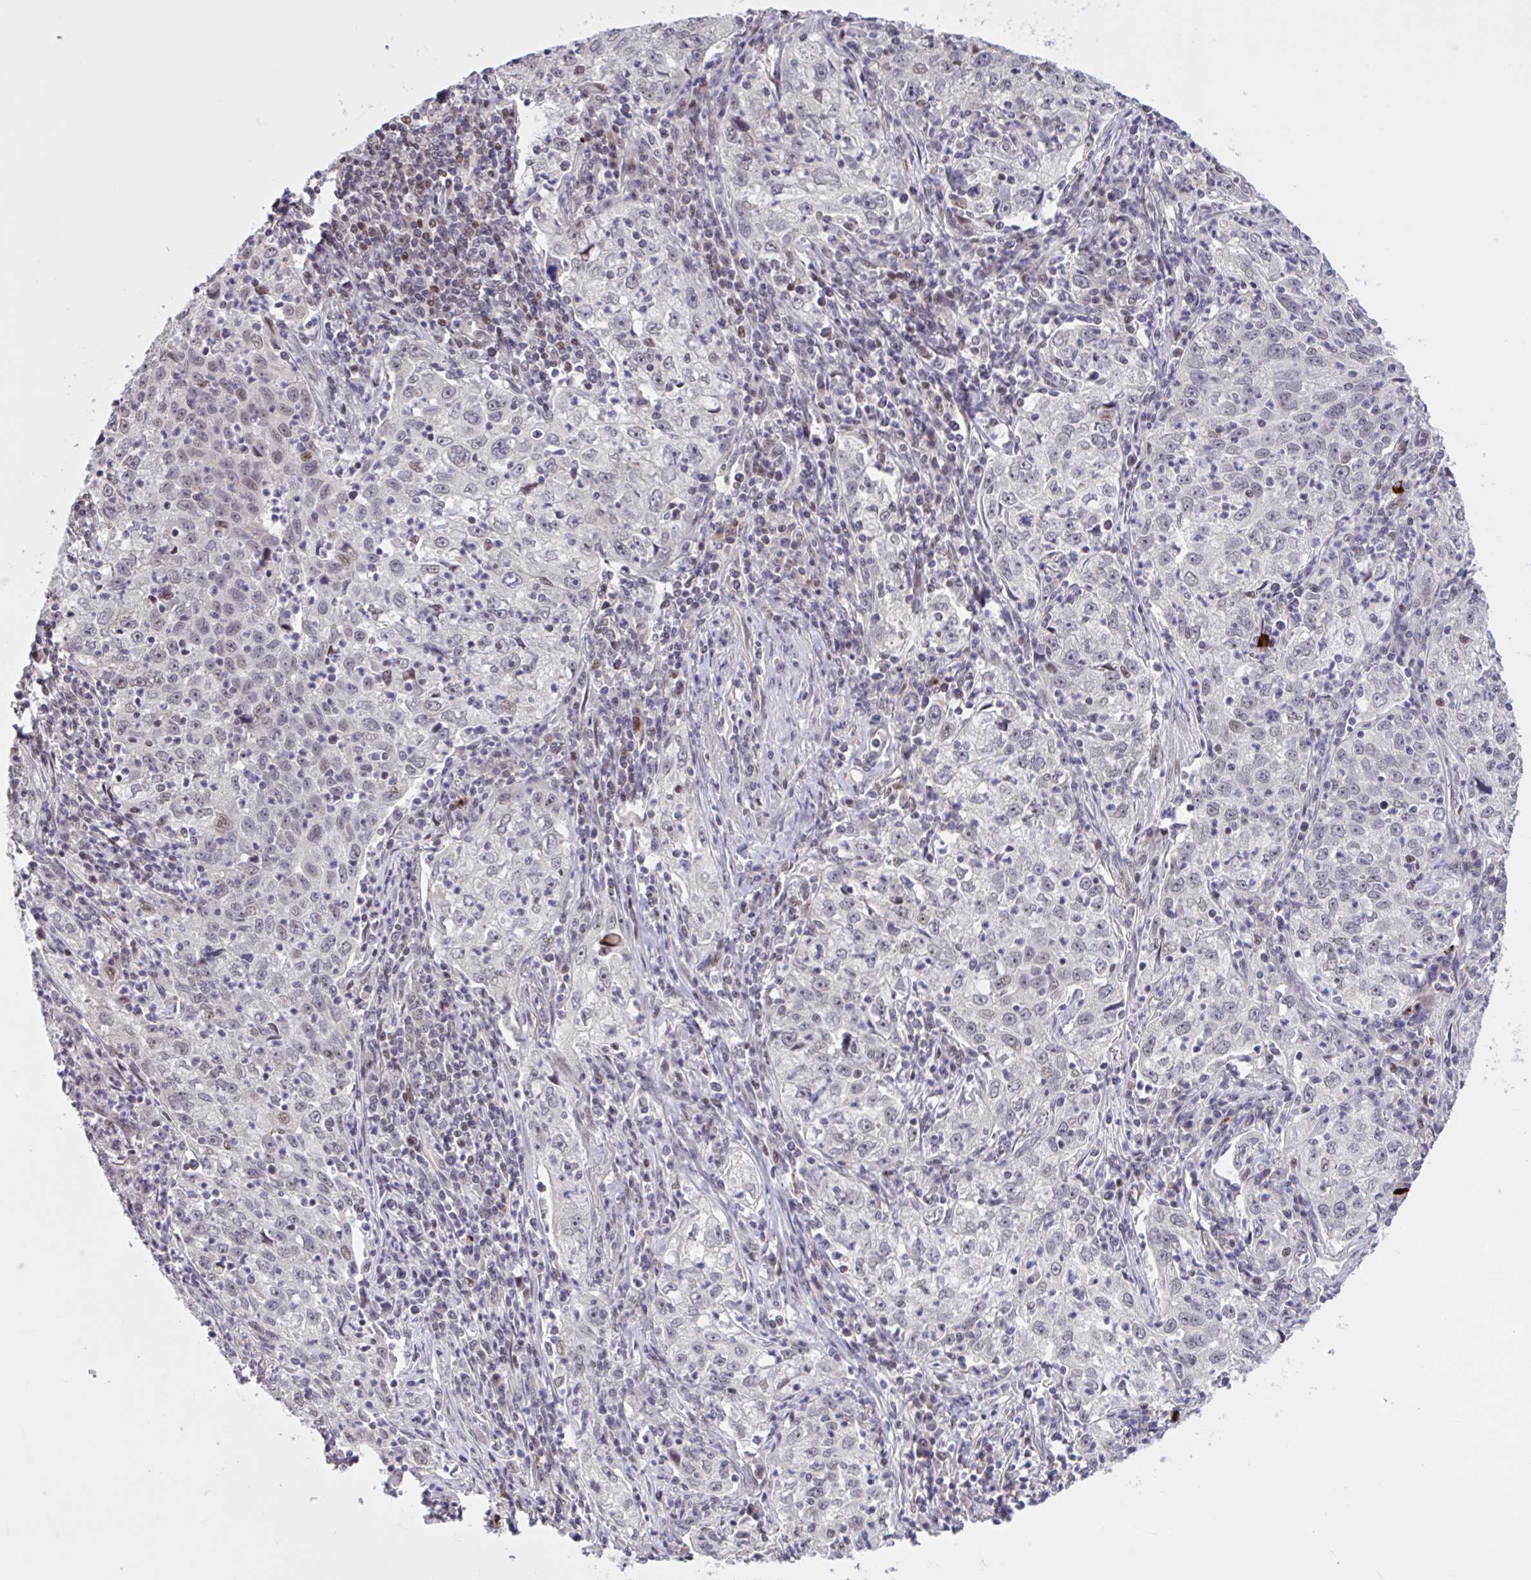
{"staining": {"intensity": "negative", "quantity": "none", "location": "none"}, "tissue": "lung cancer", "cell_type": "Tumor cells", "image_type": "cancer", "snomed": [{"axis": "morphology", "description": "Squamous cell carcinoma, NOS"}, {"axis": "topography", "description": "Lung"}], "caption": "This is an IHC histopathology image of lung cancer. There is no positivity in tumor cells.", "gene": "ZNF414", "patient": {"sex": "male", "age": 71}}